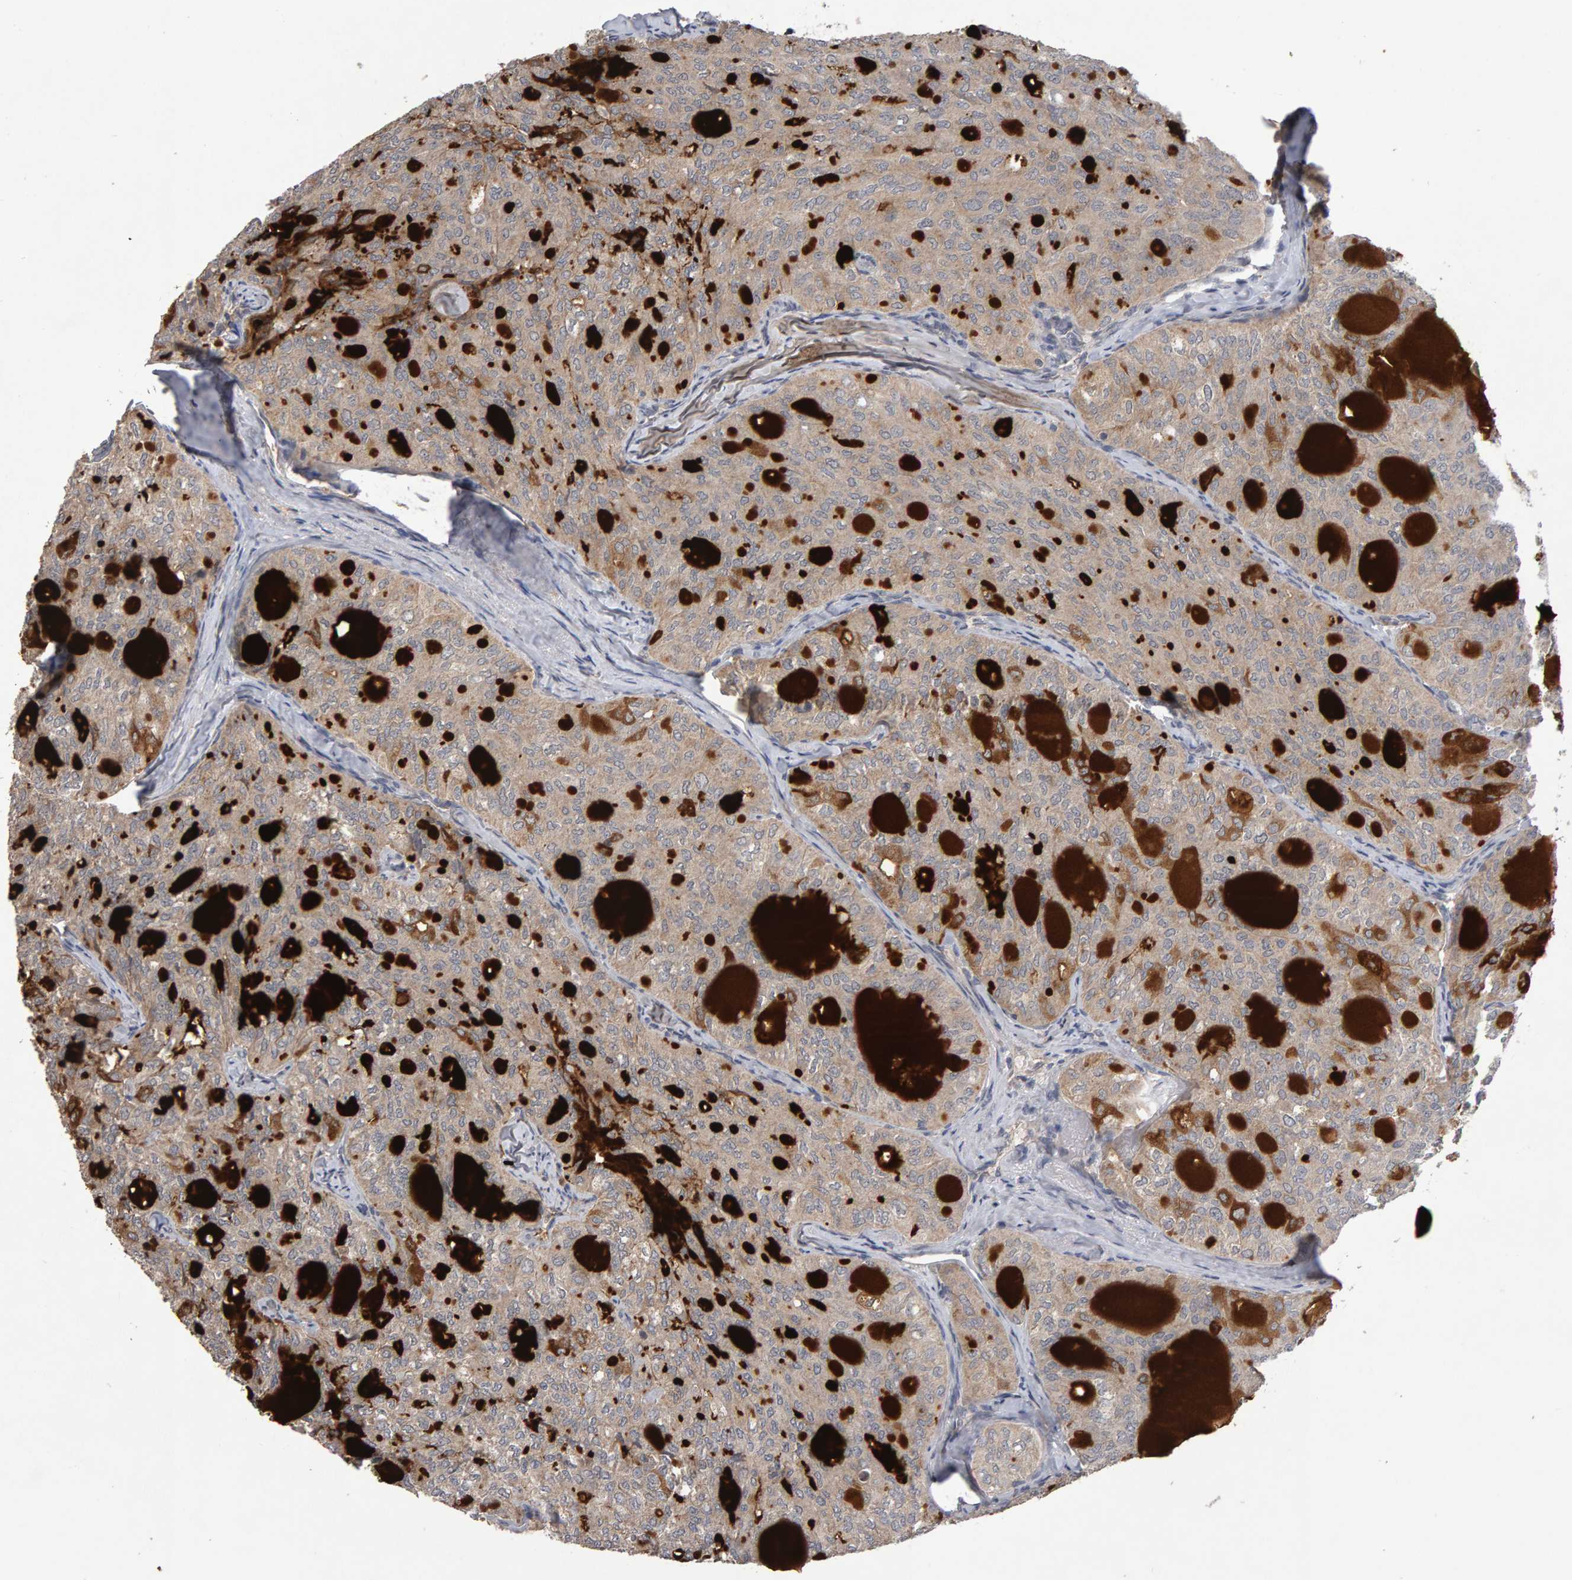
{"staining": {"intensity": "weak", "quantity": "25%-75%", "location": "cytoplasmic/membranous"}, "tissue": "thyroid cancer", "cell_type": "Tumor cells", "image_type": "cancer", "snomed": [{"axis": "morphology", "description": "Follicular adenoma carcinoma, NOS"}, {"axis": "topography", "description": "Thyroid gland"}], "caption": "Protein positivity by immunohistochemistry displays weak cytoplasmic/membranous expression in approximately 25%-75% of tumor cells in follicular adenoma carcinoma (thyroid).", "gene": "COASY", "patient": {"sex": "male", "age": 75}}